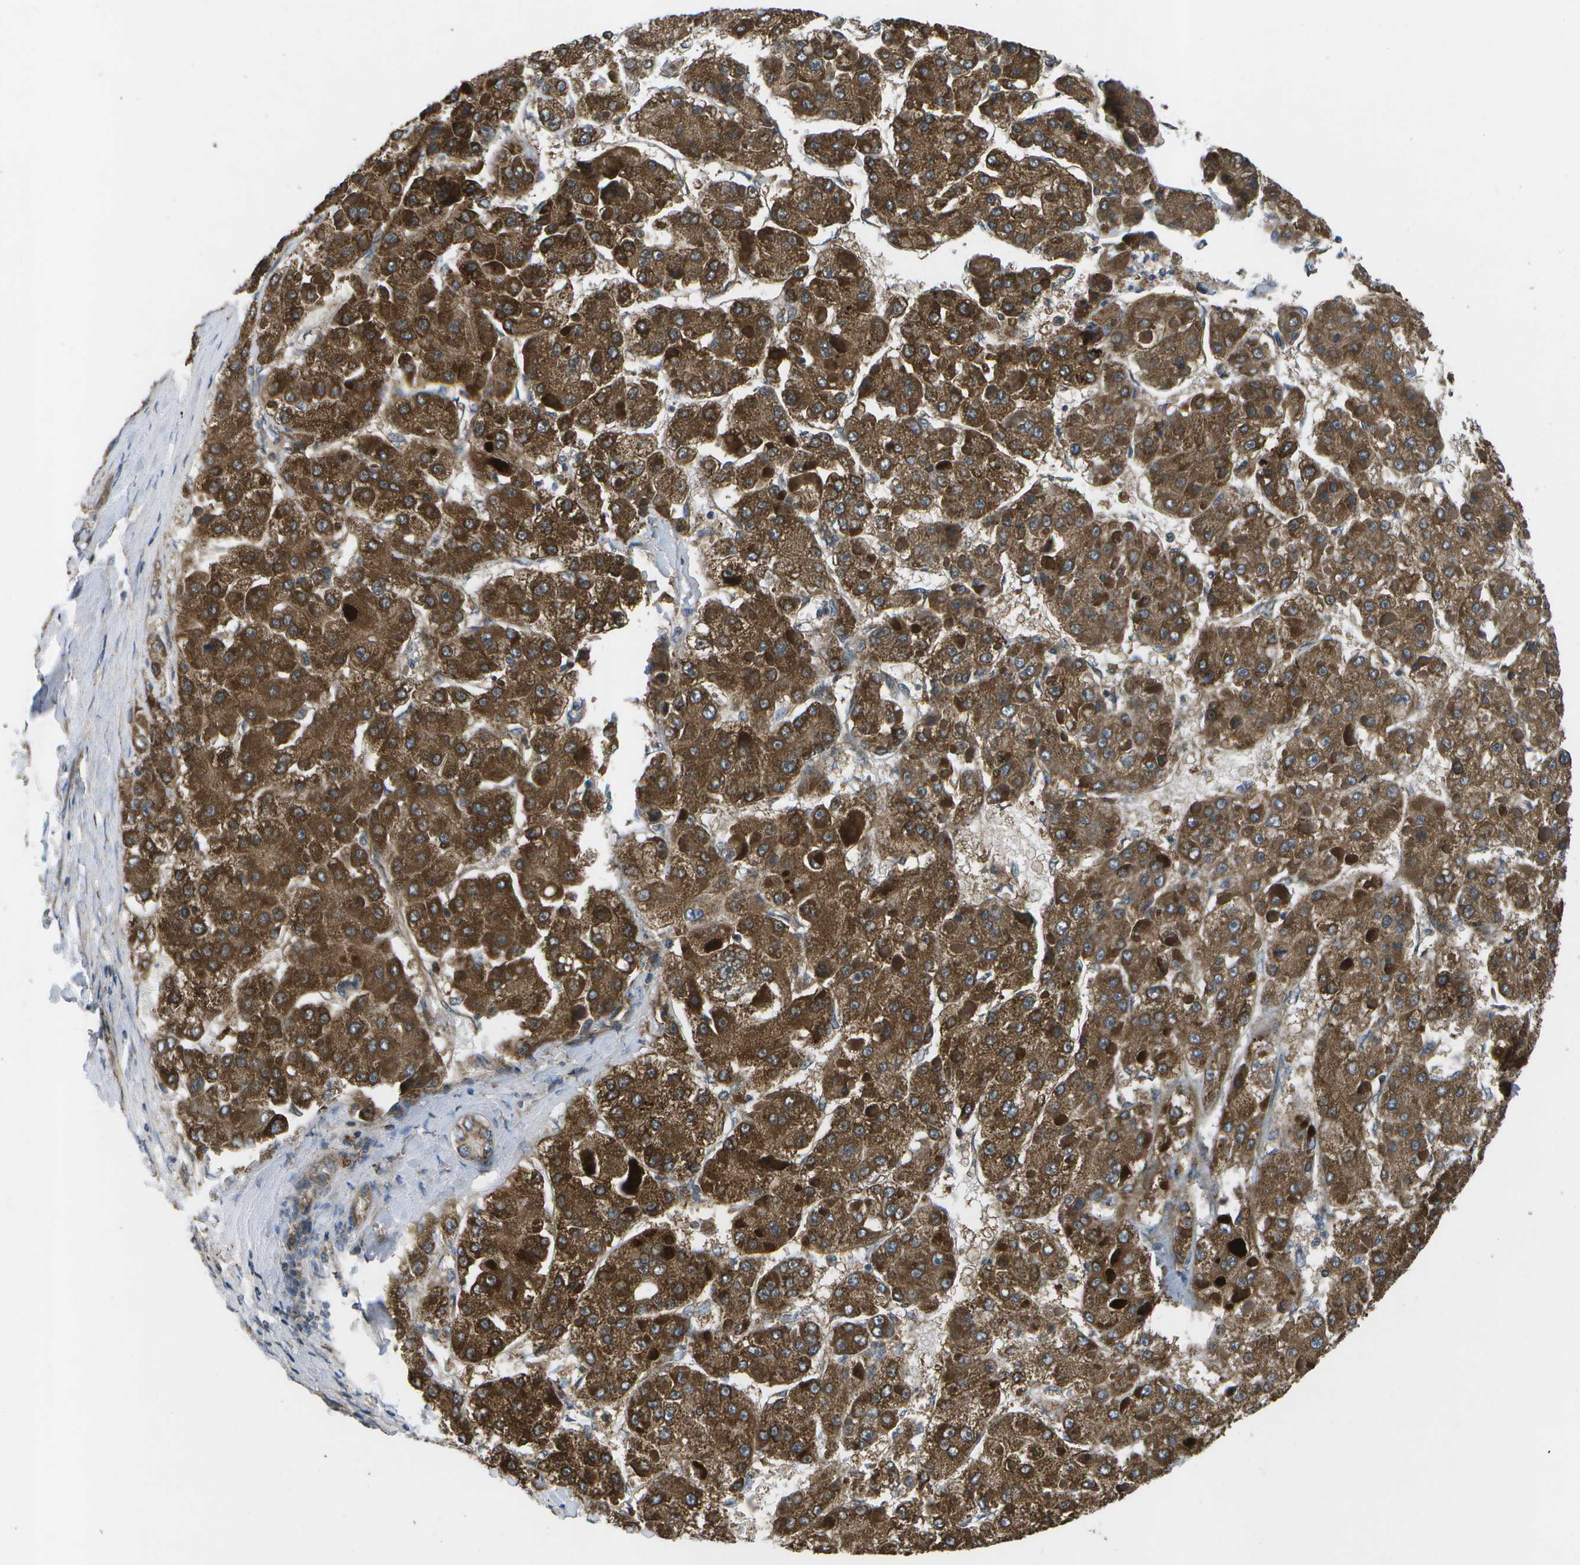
{"staining": {"intensity": "strong", "quantity": ">75%", "location": "cytoplasmic/membranous"}, "tissue": "liver cancer", "cell_type": "Tumor cells", "image_type": "cancer", "snomed": [{"axis": "morphology", "description": "Carcinoma, Hepatocellular, NOS"}, {"axis": "topography", "description": "Liver"}], "caption": "The micrograph demonstrates a brown stain indicating the presence of a protein in the cytoplasmic/membranous of tumor cells in liver cancer (hepatocellular carcinoma).", "gene": "MVK", "patient": {"sex": "female", "age": 73}}